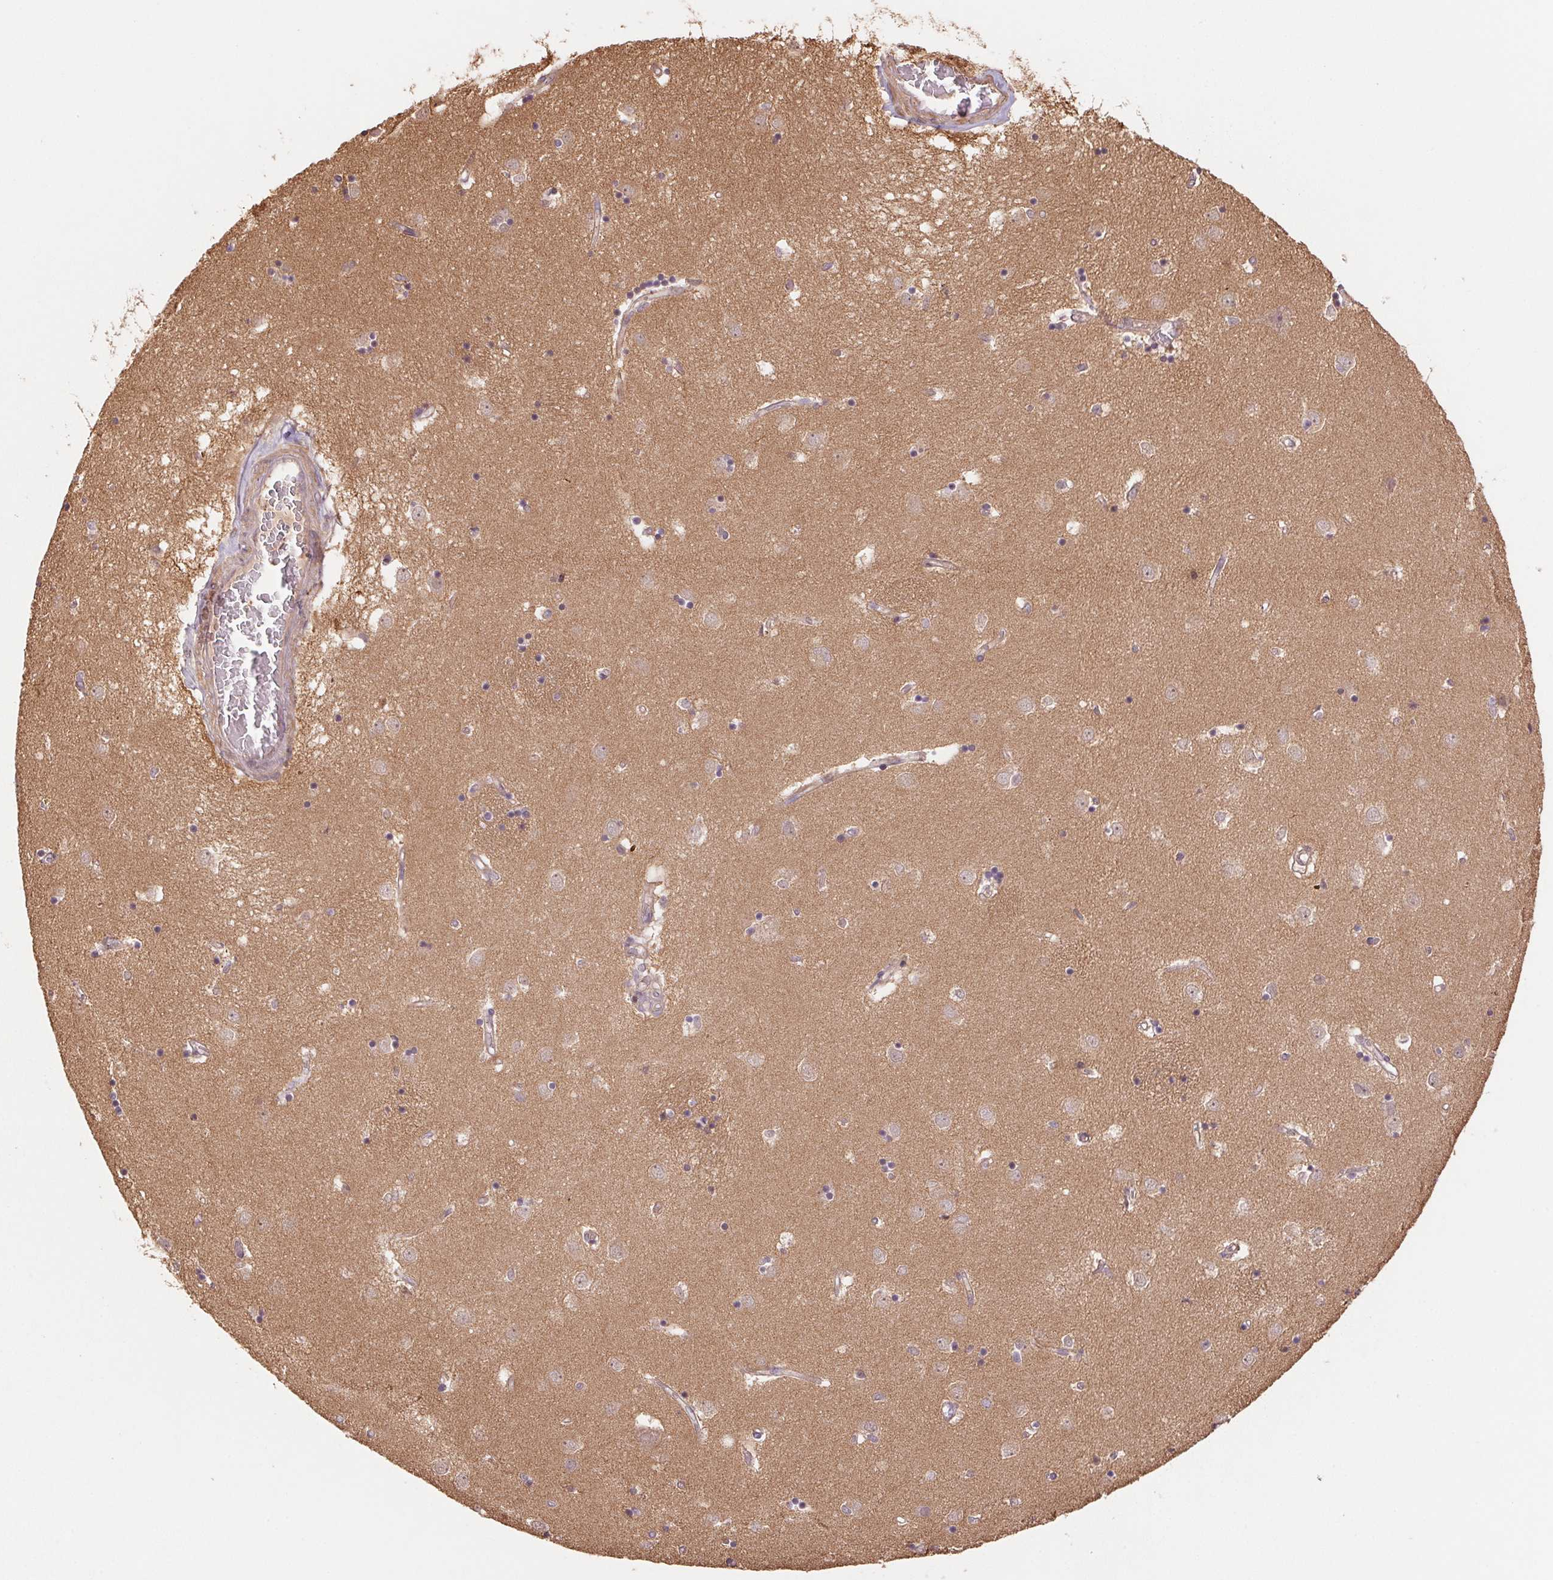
{"staining": {"intensity": "negative", "quantity": "none", "location": "none"}, "tissue": "caudate", "cell_type": "Glial cells", "image_type": "normal", "snomed": [{"axis": "morphology", "description": "Normal tissue, NOS"}, {"axis": "topography", "description": "Lateral ventricle wall"}], "caption": "The IHC image has no significant positivity in glial cells of caudate. Brightfield microscopy of IHC stained with DAB (3,3'-diaminobenzidine) (brown) and hematoxylin (blue), captured at high magnification.", "gene": "TUBA1A", "patient": {"sex": "male", "age": 54}}